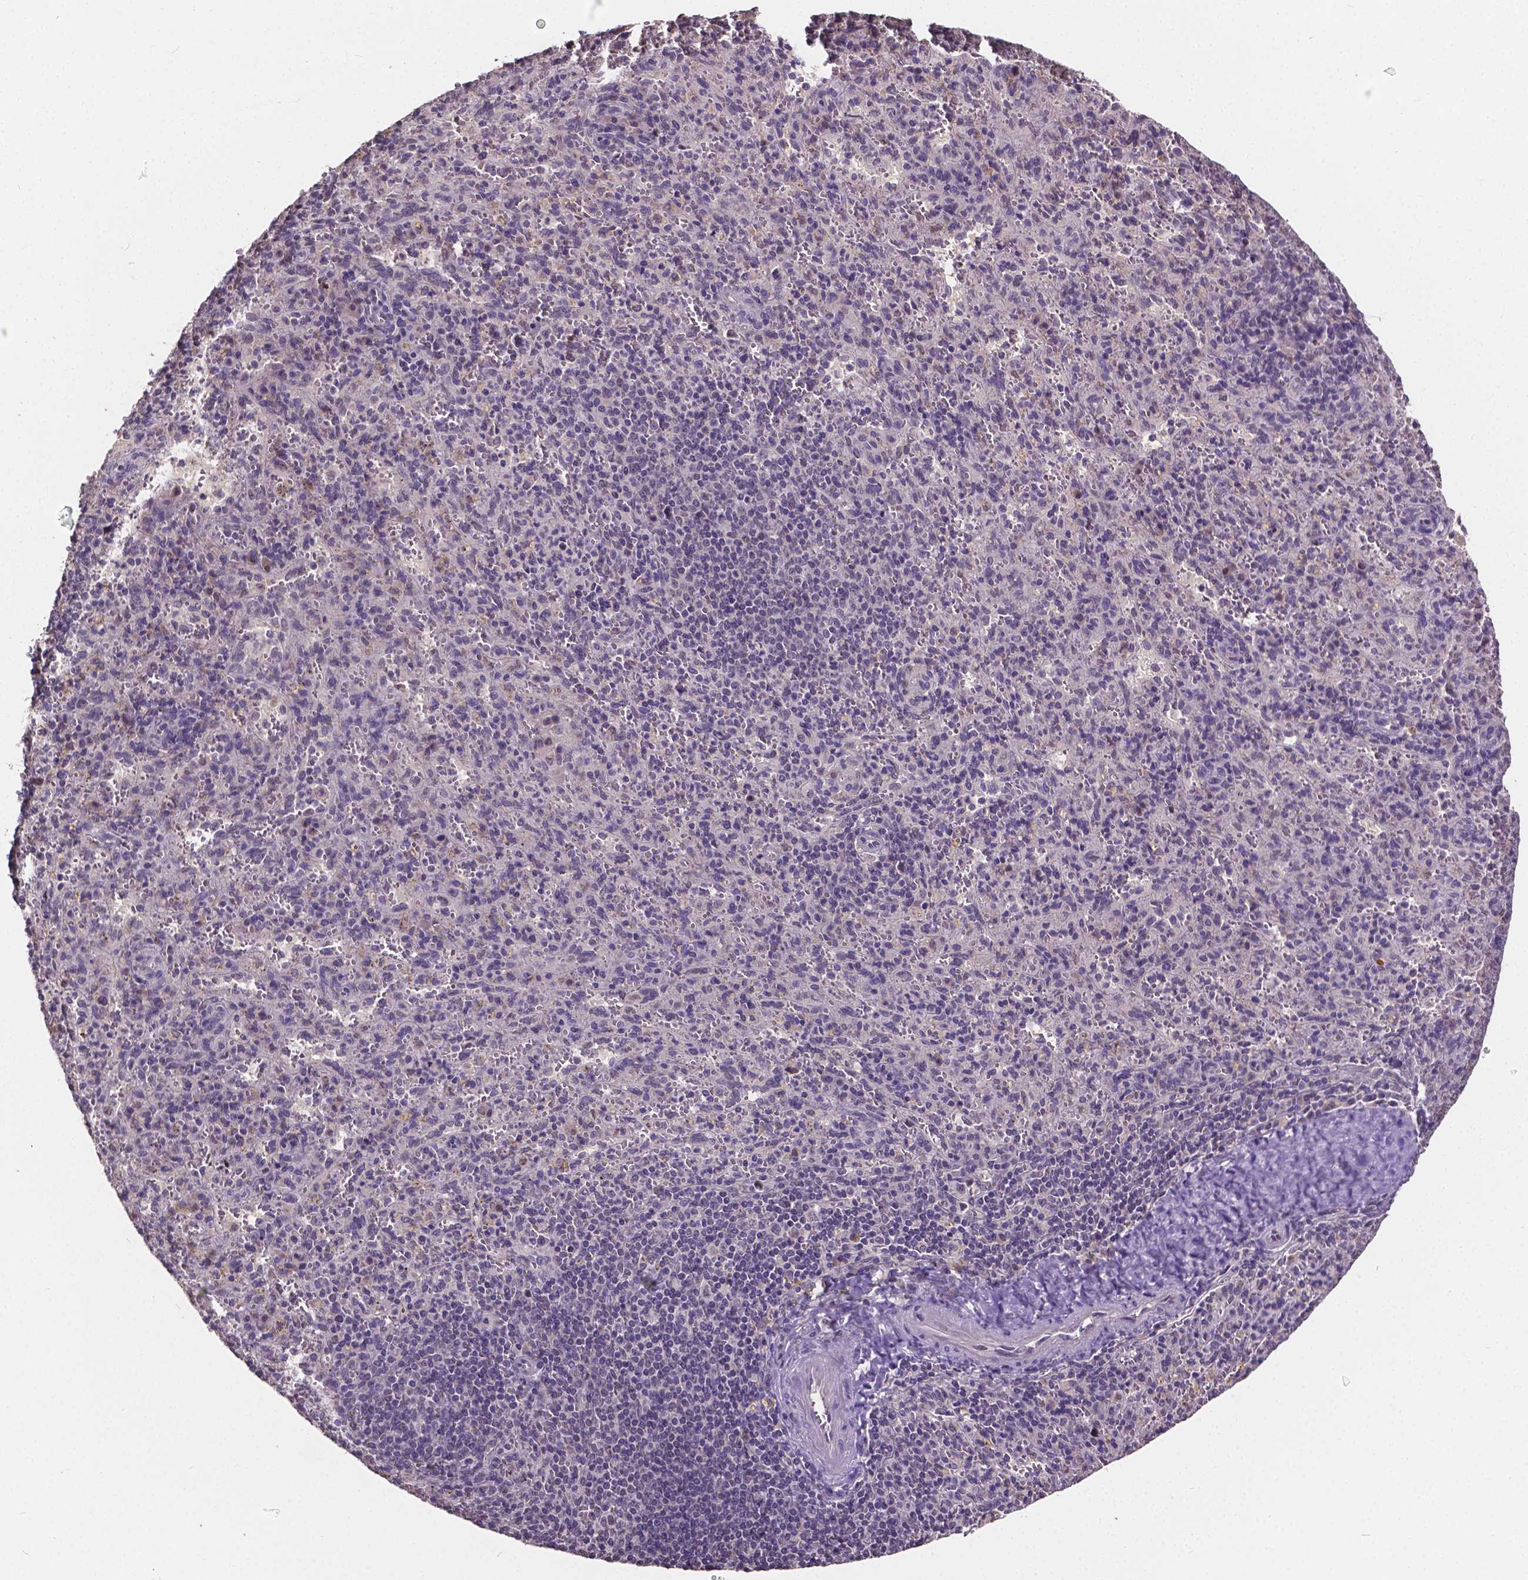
{"staining": {"intensity": "negative", "quantity": "none", "location": "none"}, "tissue": "spleen", "cell_type": "Cells in red pulp", "image_type": "normal", "snomed": [{"axis": "morphology", "description": "Normal tissue, NOS"}, {"axis": "topography", "description": "Spleen"}], "caption": "An image of spleen stained for a protein exhibits no brown staining in cells in red pulp.", "gene": "CTNNA2", "patient": {"sex": "male", "age": 57}}